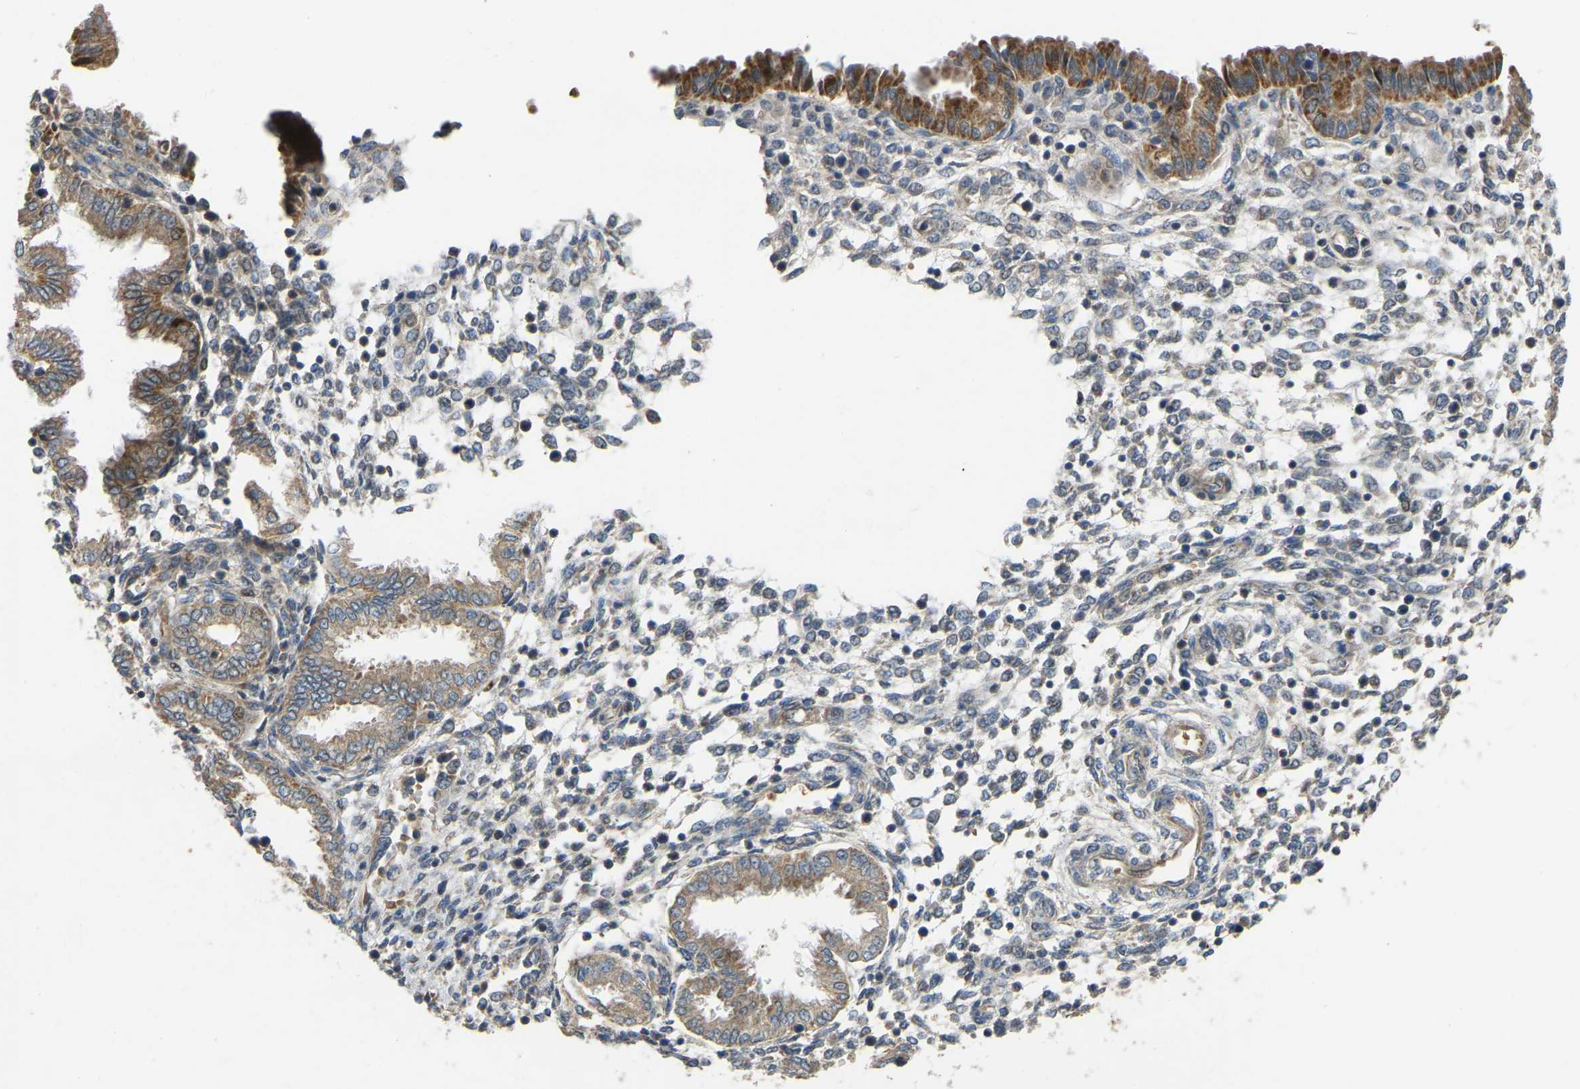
{"staining": {"intensity": "weak", "quantity": "25%-75%", "location": "cytoplasmic/membranous"}, "tissue": "endometrium", "cell_type": "Cells in endometrial stroma", "image_type": "normal", "snomed": [{"axis": "morphology", "description": "Normal tissue, NOS"}, {"axis": "topography", "description": "Endometrium"}], "caption": "Brown immunohistochemical staining in unremarkable endometrium displays weak cytoplasmic/membranous staining in approximately 25%-75% of cells in endometrial stroma. The staining was performed using DAB (3,3'-diaminobenzidine) to visualize the protein expression in brown, while the nuclei were stained in blue with hematoxylin (Magnification: 20x).", "gene": "C21orf91", "patient": {"sex": "female", "age": 33}}